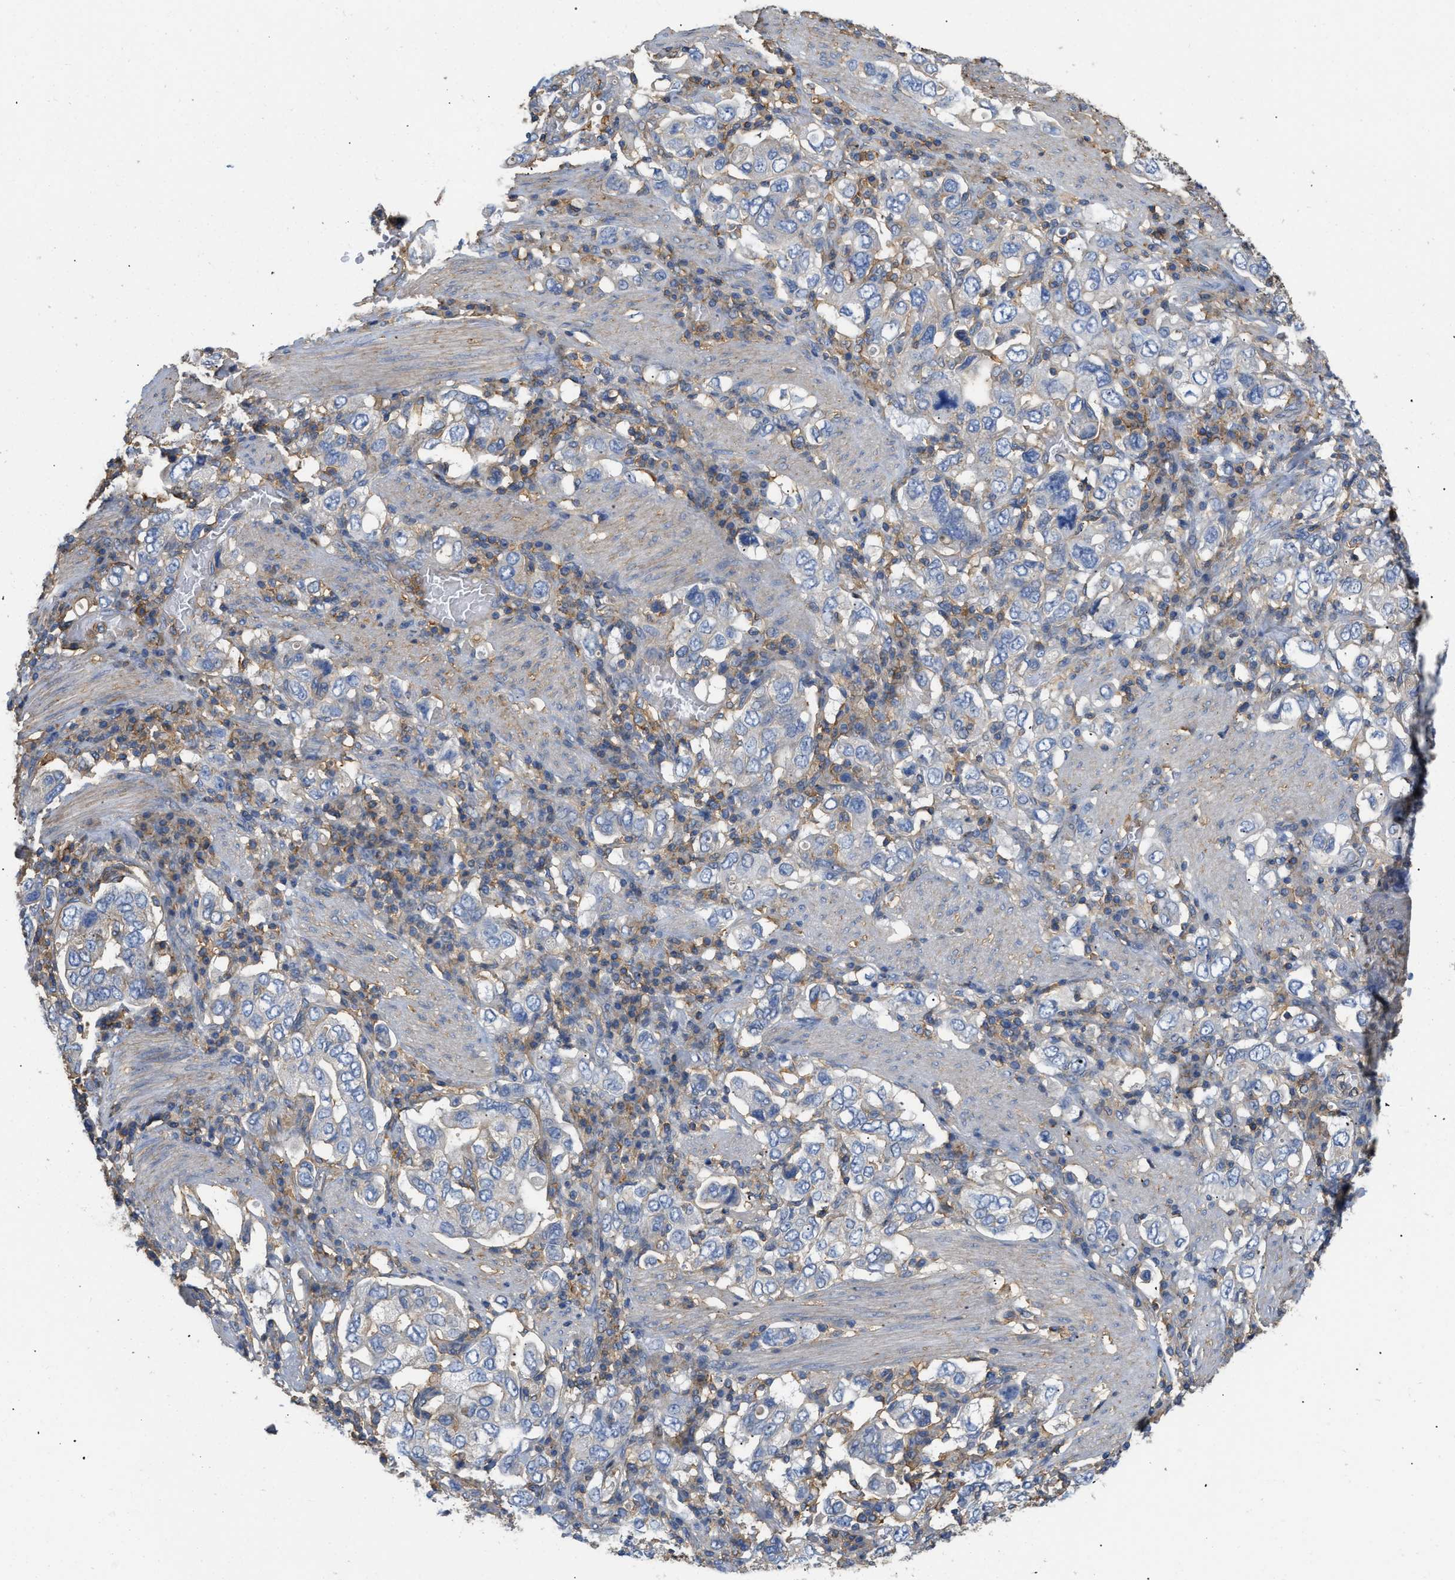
{"staining": {"intensity": "moderate", "quantity": "<25%", "location": "cytoplasmic/membranous"}, "tissue": "stomach cancer", "cell_type": "Tumor cells", "image_type": "cancer", "snomed": [{"axis": "morphology", "description": "Adenocarcinoma, NOS"}, {"axis": "topography", "description": "Stomach, upper"}], "caption": "Moderate cytoplasmic/membranous protein staining is appreciated in approximately <25% of tumor cells in stomach cancer.", "gene": "GNB4", "patient": {"sex": "male", "age": 62}}